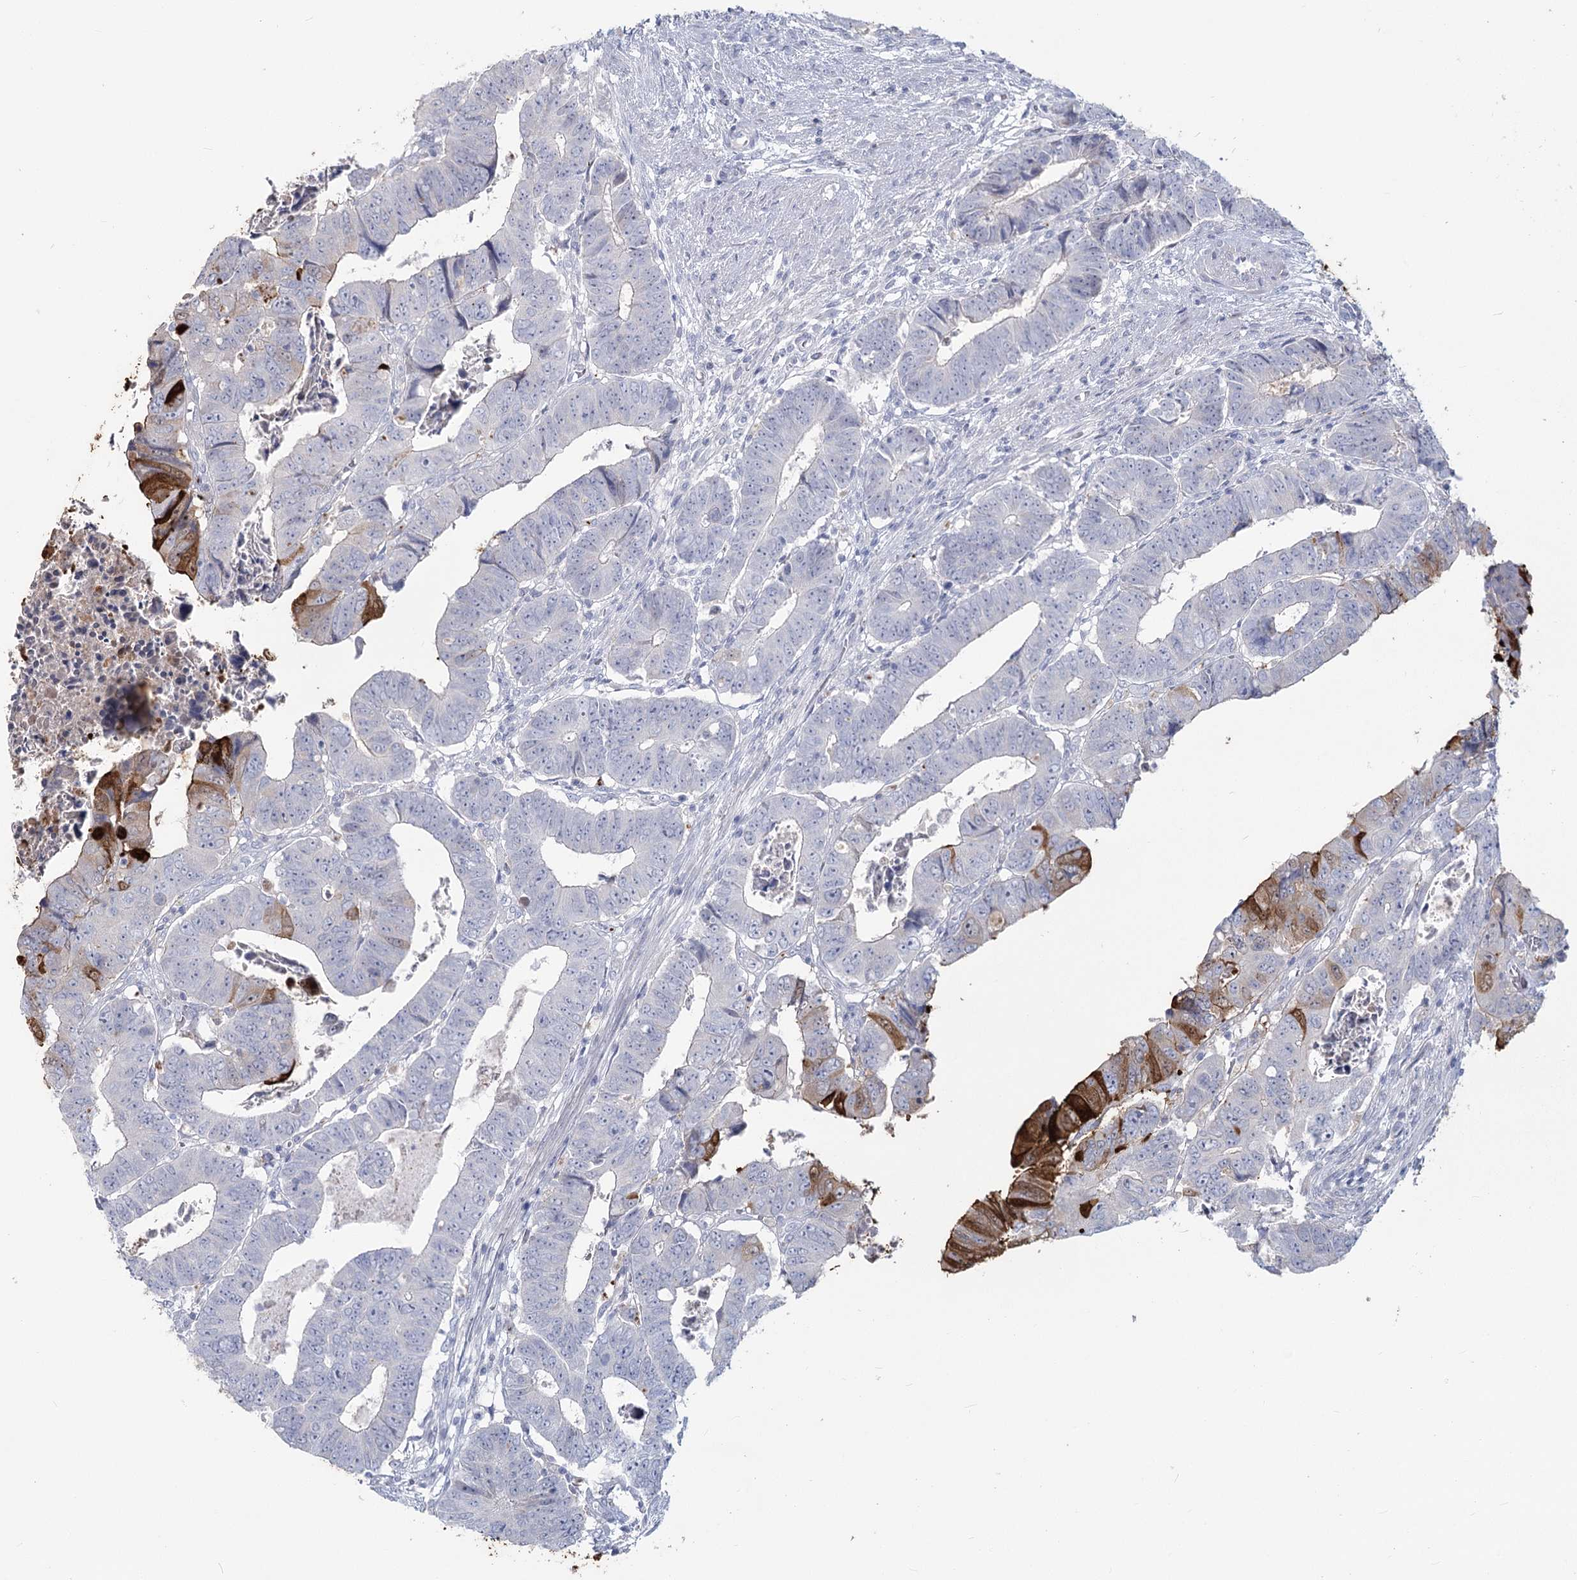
{"staining": {"intensity": "strong", "quantity": "<25%", "location": "cytoplasmic/membranous"}, "tissue": "colorectal cancer", "cell_type": "Tumor cells", "image_type": "cancer", "snomed": [{"axis": "morphology", "description": "Normal tissue, NOS"}, {"axis": "morphology", "description": "Adenocarcinoma, NOS"}, {"axis": "topography", "description": "Rectum"}], "caption": "Immunohistochemical staining of human adenocarcinoma (colorectal) demonstrates medium levels of strong cytoplasmic/membranous staining in about <25% of tumor cells.", "gene": "SLC6A19", "patient": {"sex": "female", "age": 65}}